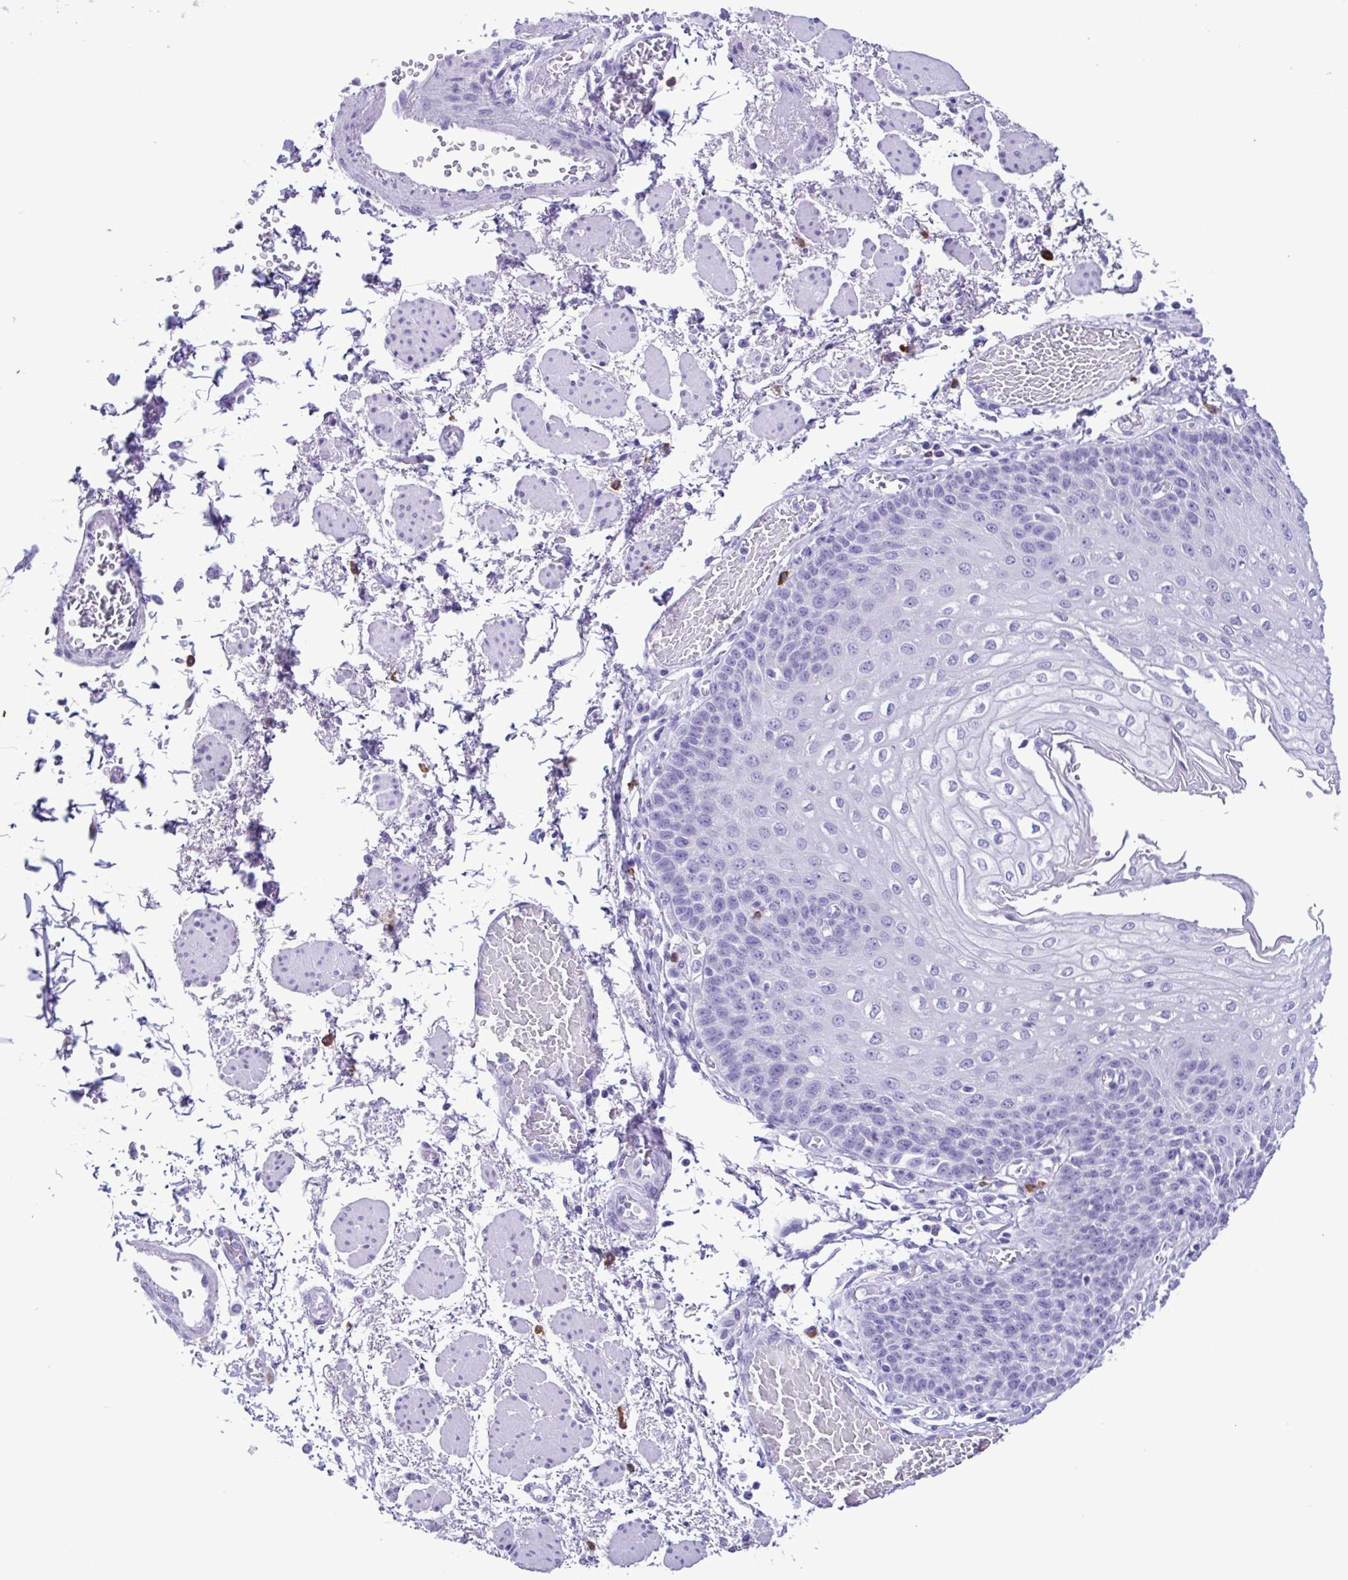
{"staining": {"intensity": "negative", "quantity": "none", "location": "none"}, "tissue": "esophagus", "cell_type": "Squamous epithelial cells", "image_type": "normal", "snomed": [{"axis": "morphology", "description": "Normal tissue, NOS"}, {"axis": "morphology", "description": "Adenocarcinoma, NOS"}, {"axis": "topography", "description": "Esophagus"}], "caption": "Immunohistochemistry photomicrograph of normal esophagus: human esophagus stained with DAB demonstrates no significant protein expression in squamous epithelial cells.", "gene": "SPATA16", "patient": {"sex": "male", "age": 81}}